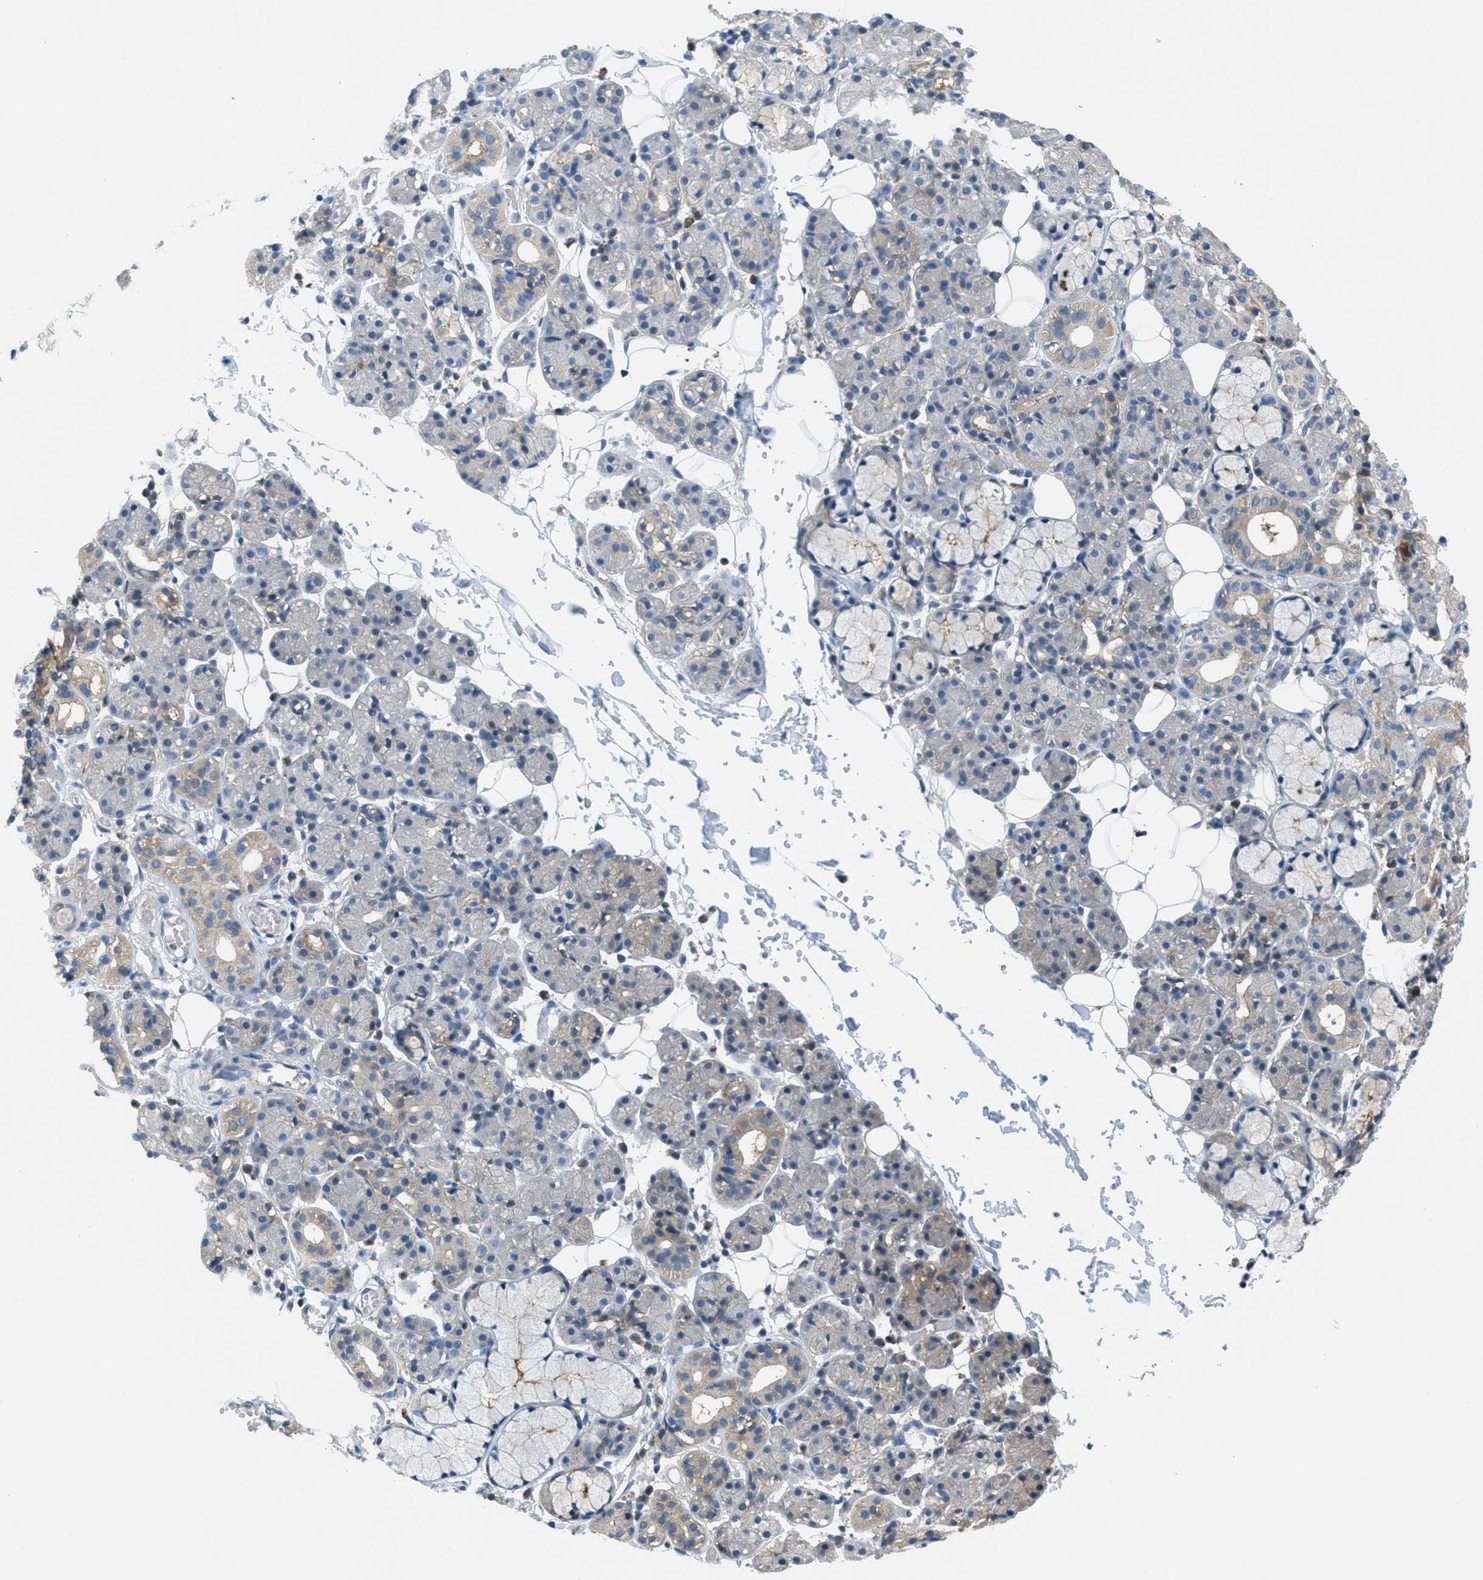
{"staining": {"intensity": "moderate", "quantity": "25%-75%", "location": "cytoplasmic/membranous"}, "tissue": "salivary gland", "cell_type": "Glandular cells", "image_type": "normal", "snomed": [{"axis": "morphology", "description": "Normal tissue, NOS"}, {"axis": "topography", "description": "Salivary gland"}], "caption": "Normal salivary gland shows moderate cytoplasmic/membranous staining in about 25%-75% of glandular cells (DAB (3,3'-diaminobenzidine) IHC, brown staining for protein, blue staining for nuclei)..", "gene": "PIP5K1C", "patient": {"sex": "male", "age": 63}}